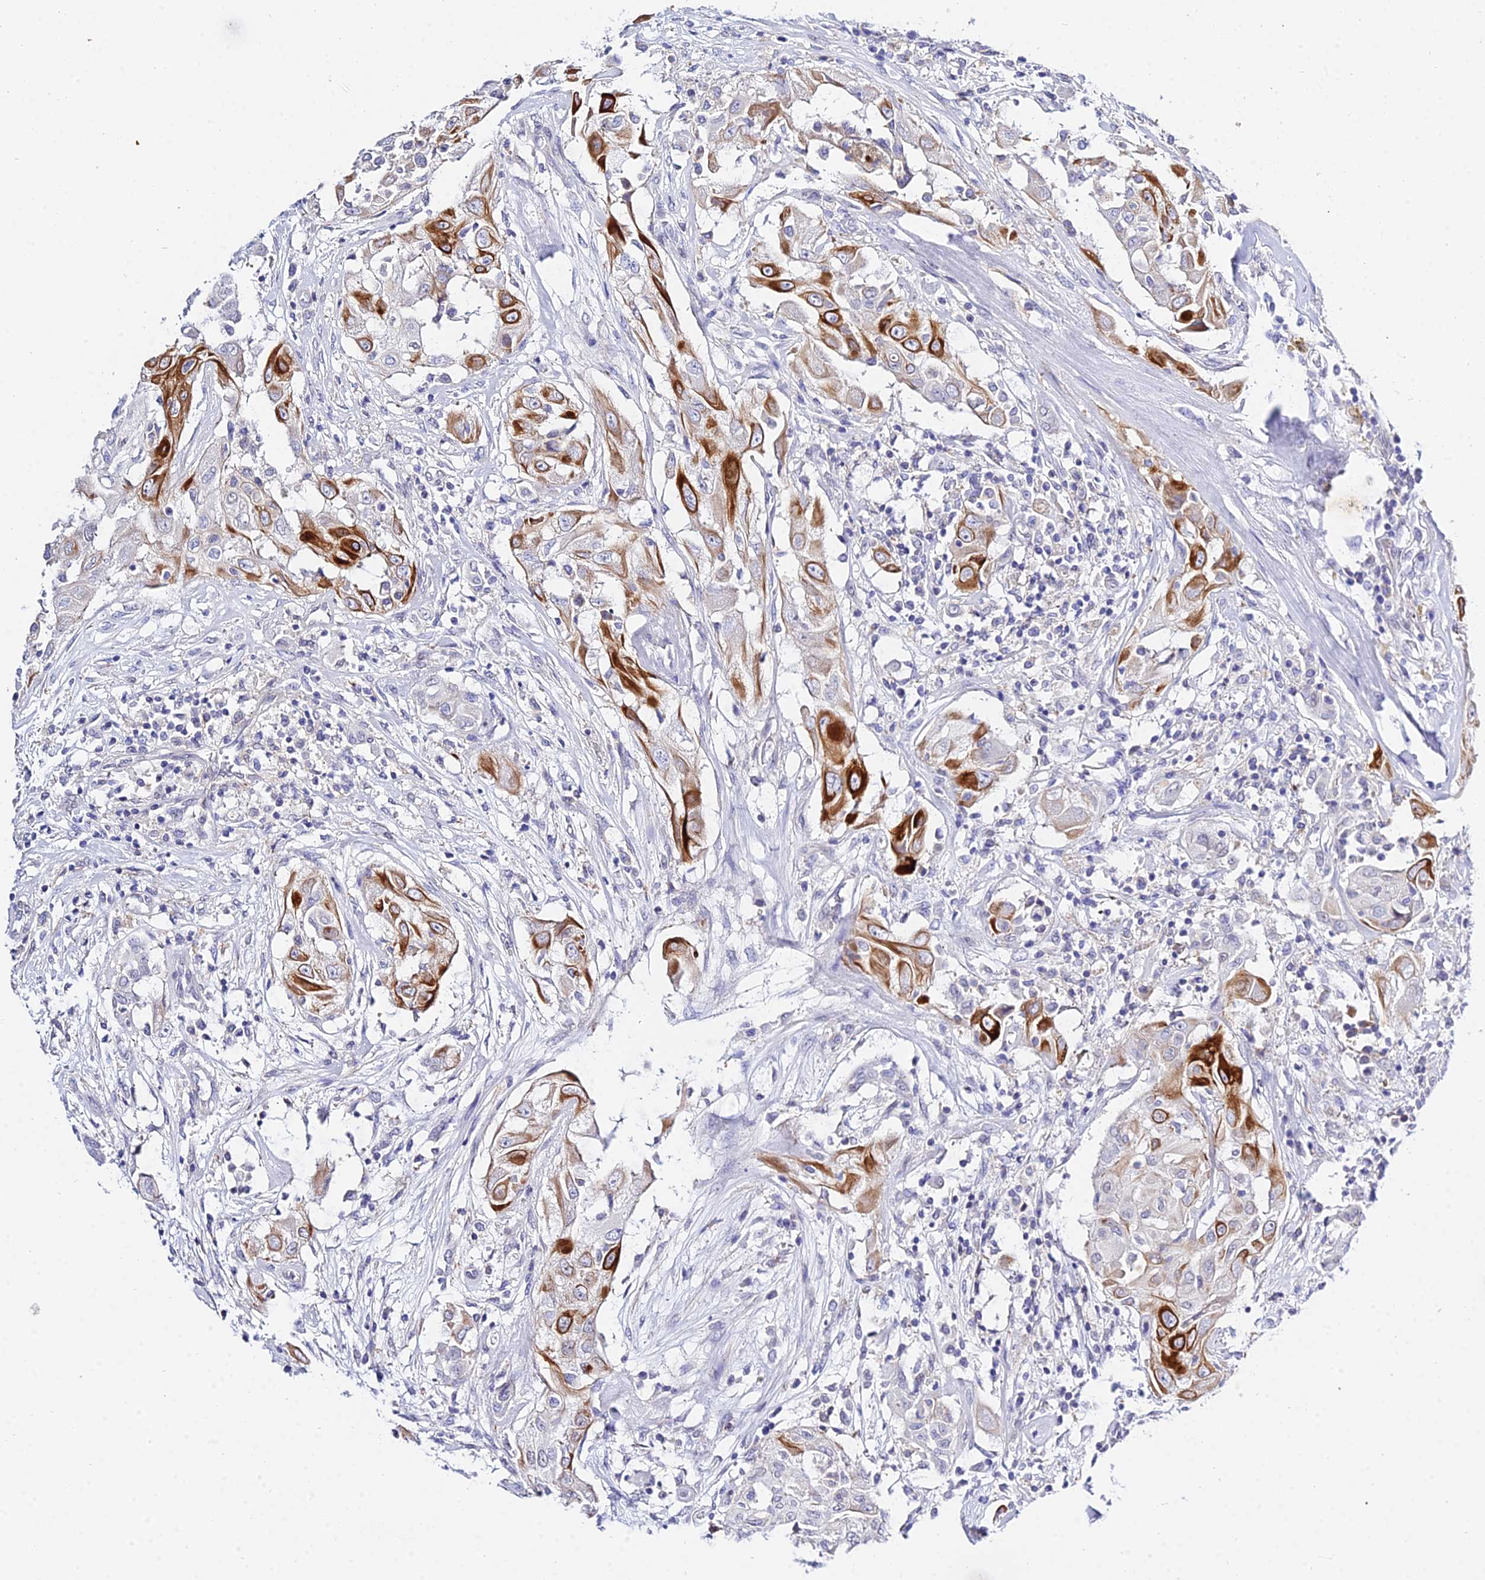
{"staining": {"intensity": "strong", "quantity": "25%-75%", "location": "cytoplasmic/membranous"}, "tissue": "thyroid cancer", "cell_type": "Tumor cells", "image_type": "cancer", "snomed": [{"axis": "morphology", "description": "Papillary adenocarcinoma, NOS"}, {"axis": "topography", "description": "Thyroid gland"}], "caption": "Immunohistochemical staining of human thyroid cancer (papillary adenocarcinoma) displays high levels of strong cytoplasmic/membranous expression in approximately 25%-75% of tumor cells.", "gene": "ZNF628", "patient": {"sex": "female", "age": 59}}